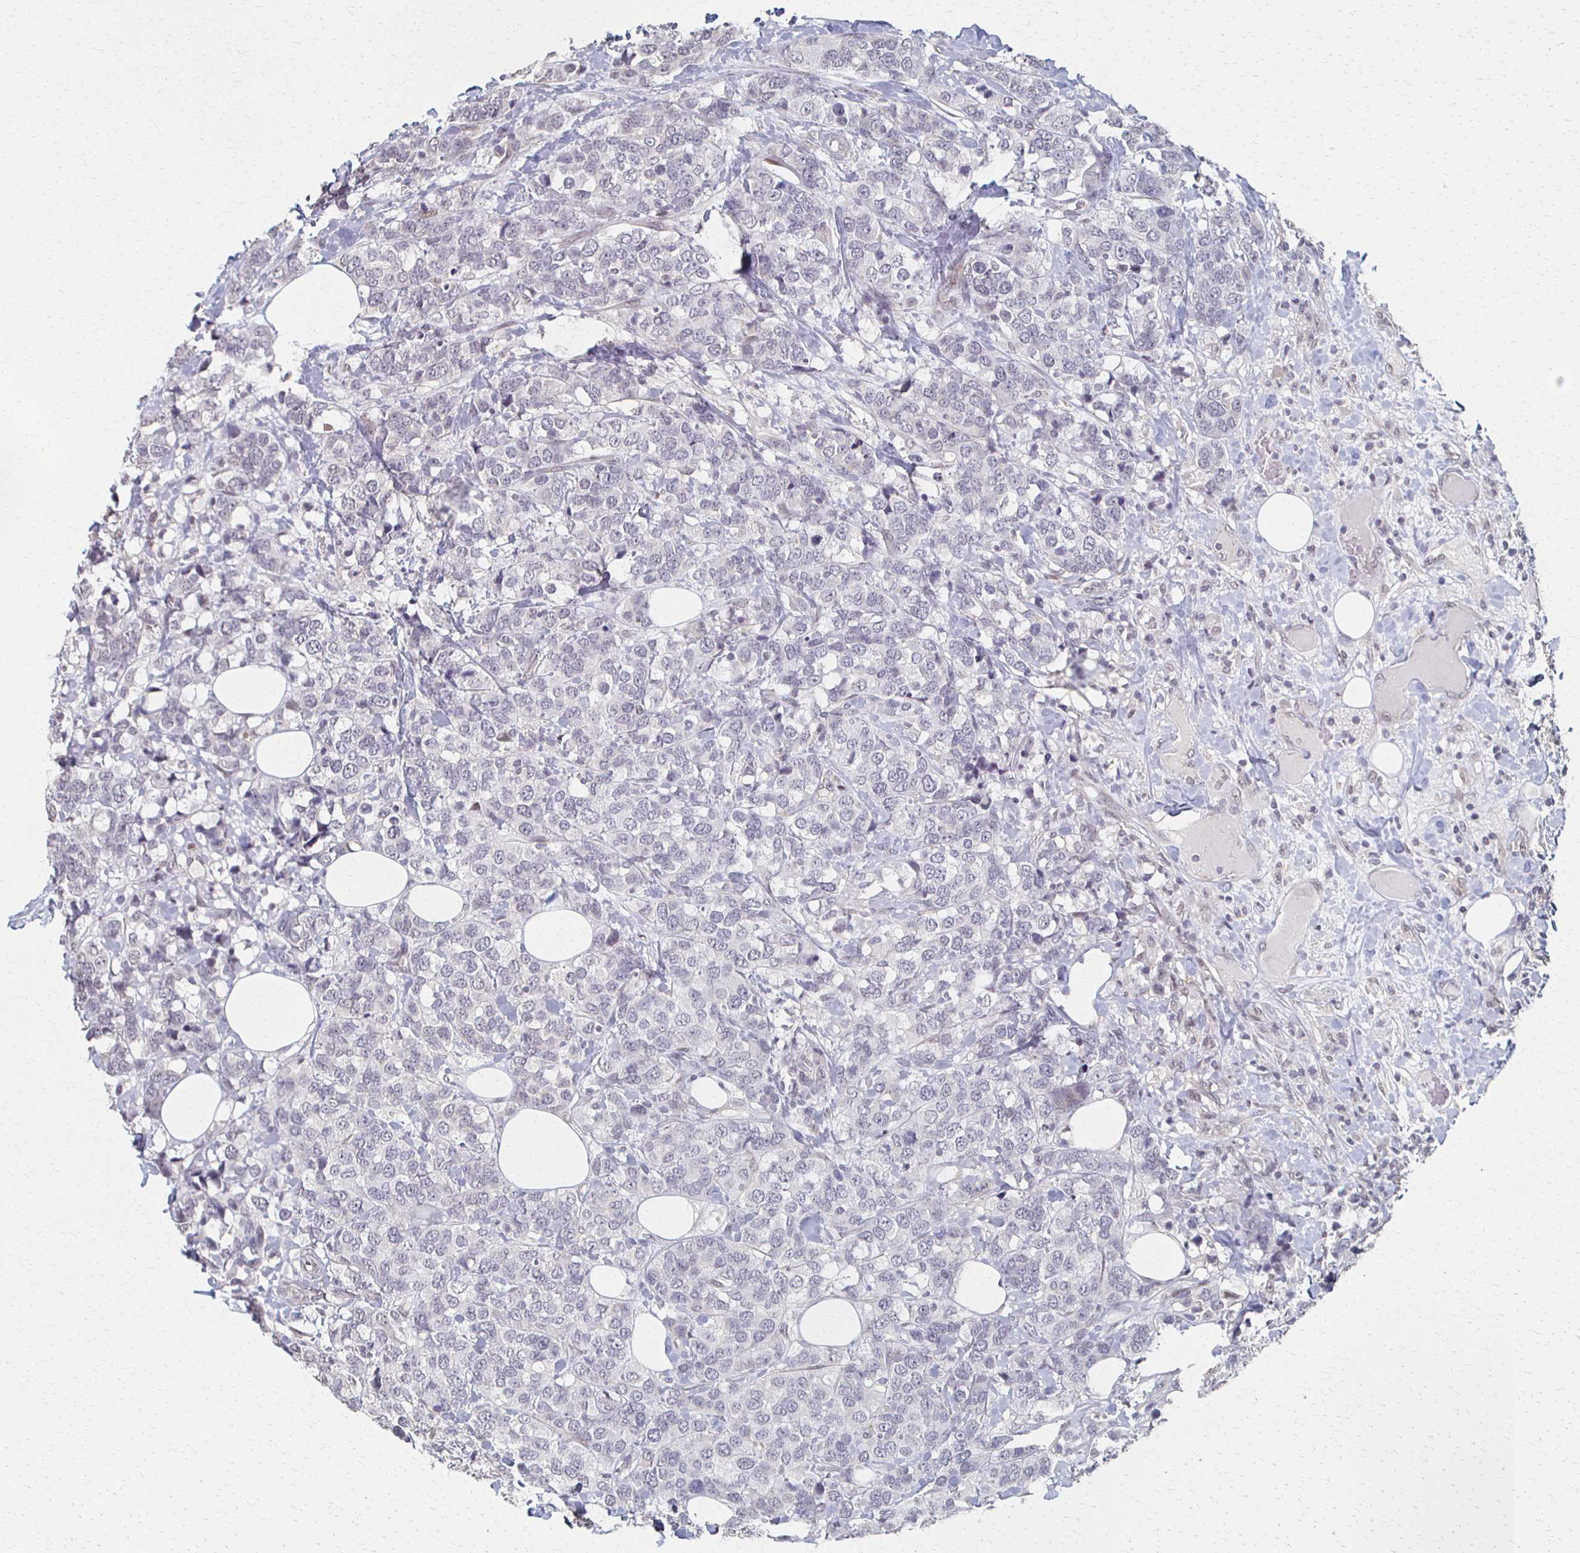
{"staining": {"intensity": "negative", "quantity": "none", "location": "none"}, "tissue": "breast cancer", "cell_type": "Tumor cells", "image_type": "cancer", "snomed": [{"axis": "morphology", "description": "Lobular carcinoma"}, {"axis": "topography", "description": "Breast"}], "caption": "Immunohistochemistry (IHC) histopathology image of breast cancer (lobular carcinoma) stained for a protein (brown), which displays no staining in tumor cells.", "gene": "DAB1", "patient": {"sex": "female", "age": 59}}